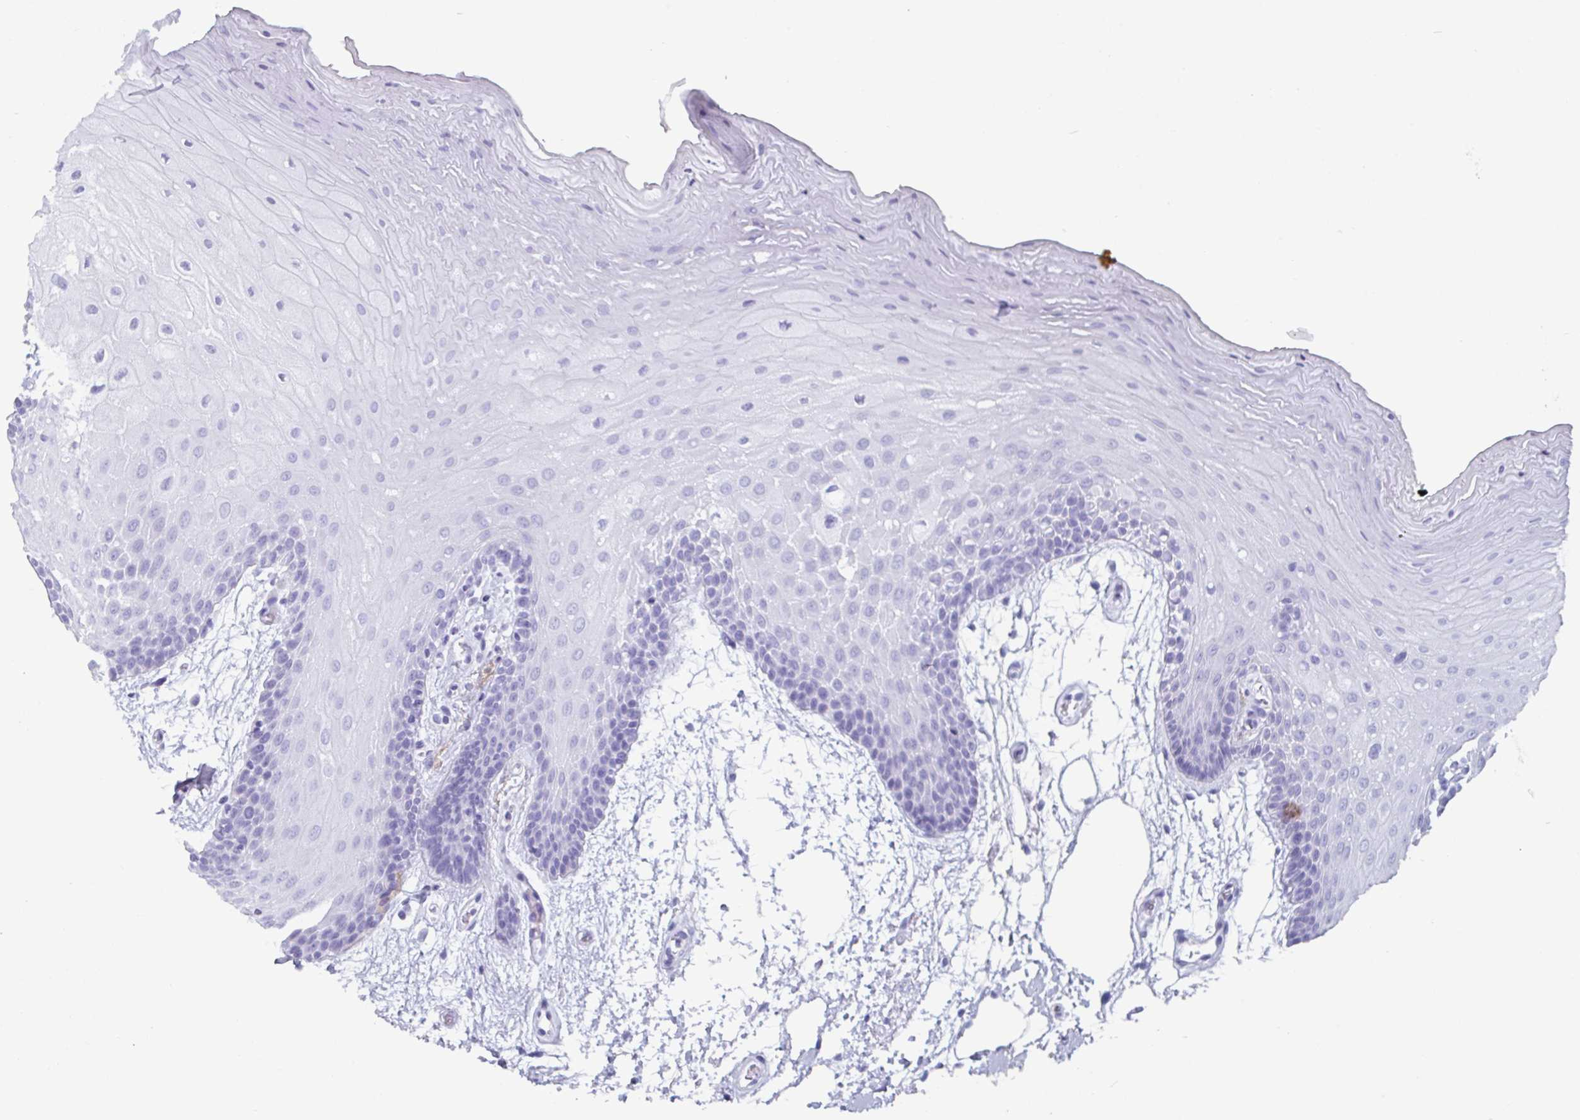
{"staining": {"intensity": "negative", "quantity": "none", "location": "none"}, "tissue": "oral mucosa", "cell_type": "Squamous epithelial cells", "image_type": "normal", "snomed": [{"axis": "morphology", "description": "Normal tissue, NOS"}, {"axis": "morphology", "description": "Squamous cell carcinoma, NOS"}, {"axis": "topography", "description": "Oral tissue"}, {"axis": "topography", "description": "Tounge, NOS"}, {"axis": "topography", "description": "Head-Neck"}], "caption": "Squamous epithelial cells show no significant protein expression in normal oral mucosa.", "gene": "CREG2", "patient": {"sex": "male", "age": 62}}